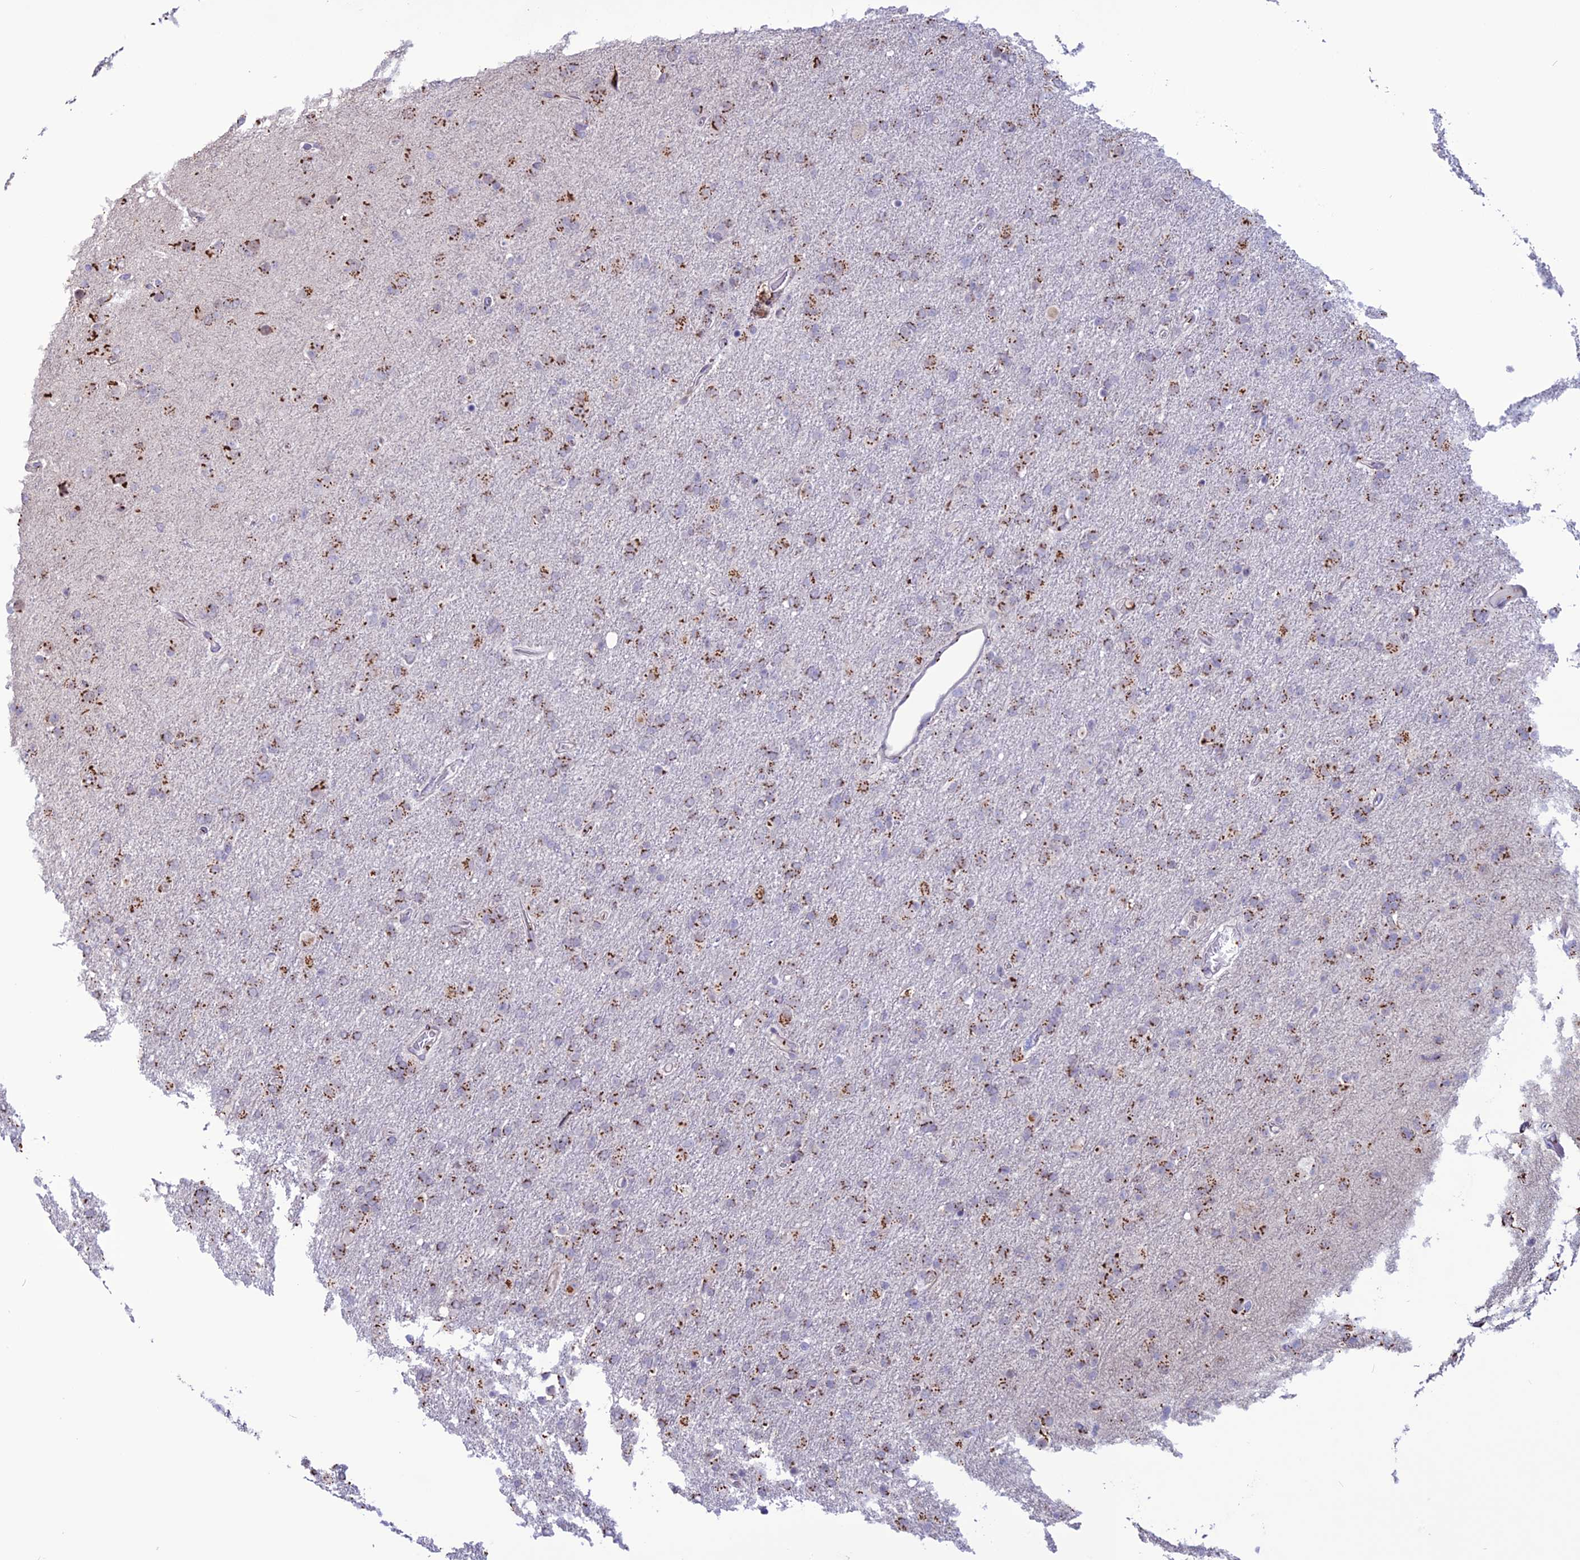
{"staining": {"intensity": "strong", "quantity": "25%-75%", "location": "cytoplasmic/membranous"}, "tissue": "glioma", "cell_type": "Tumor cells", "image_type": "cancer", "snomed": [{"axis": "morphology", "description": "Glioma, malignant, Low grade"}, {"axis": "topography", "description": "Brain"}], "caption": "Strong cytoplasmic/membranous positivity for a protein is seen in approximately 25%-75% of tumor cells of glioma using immunohistochemistry.", "gene": "PLEKHA4", "patient": {"sex": "male", "age": 65}}